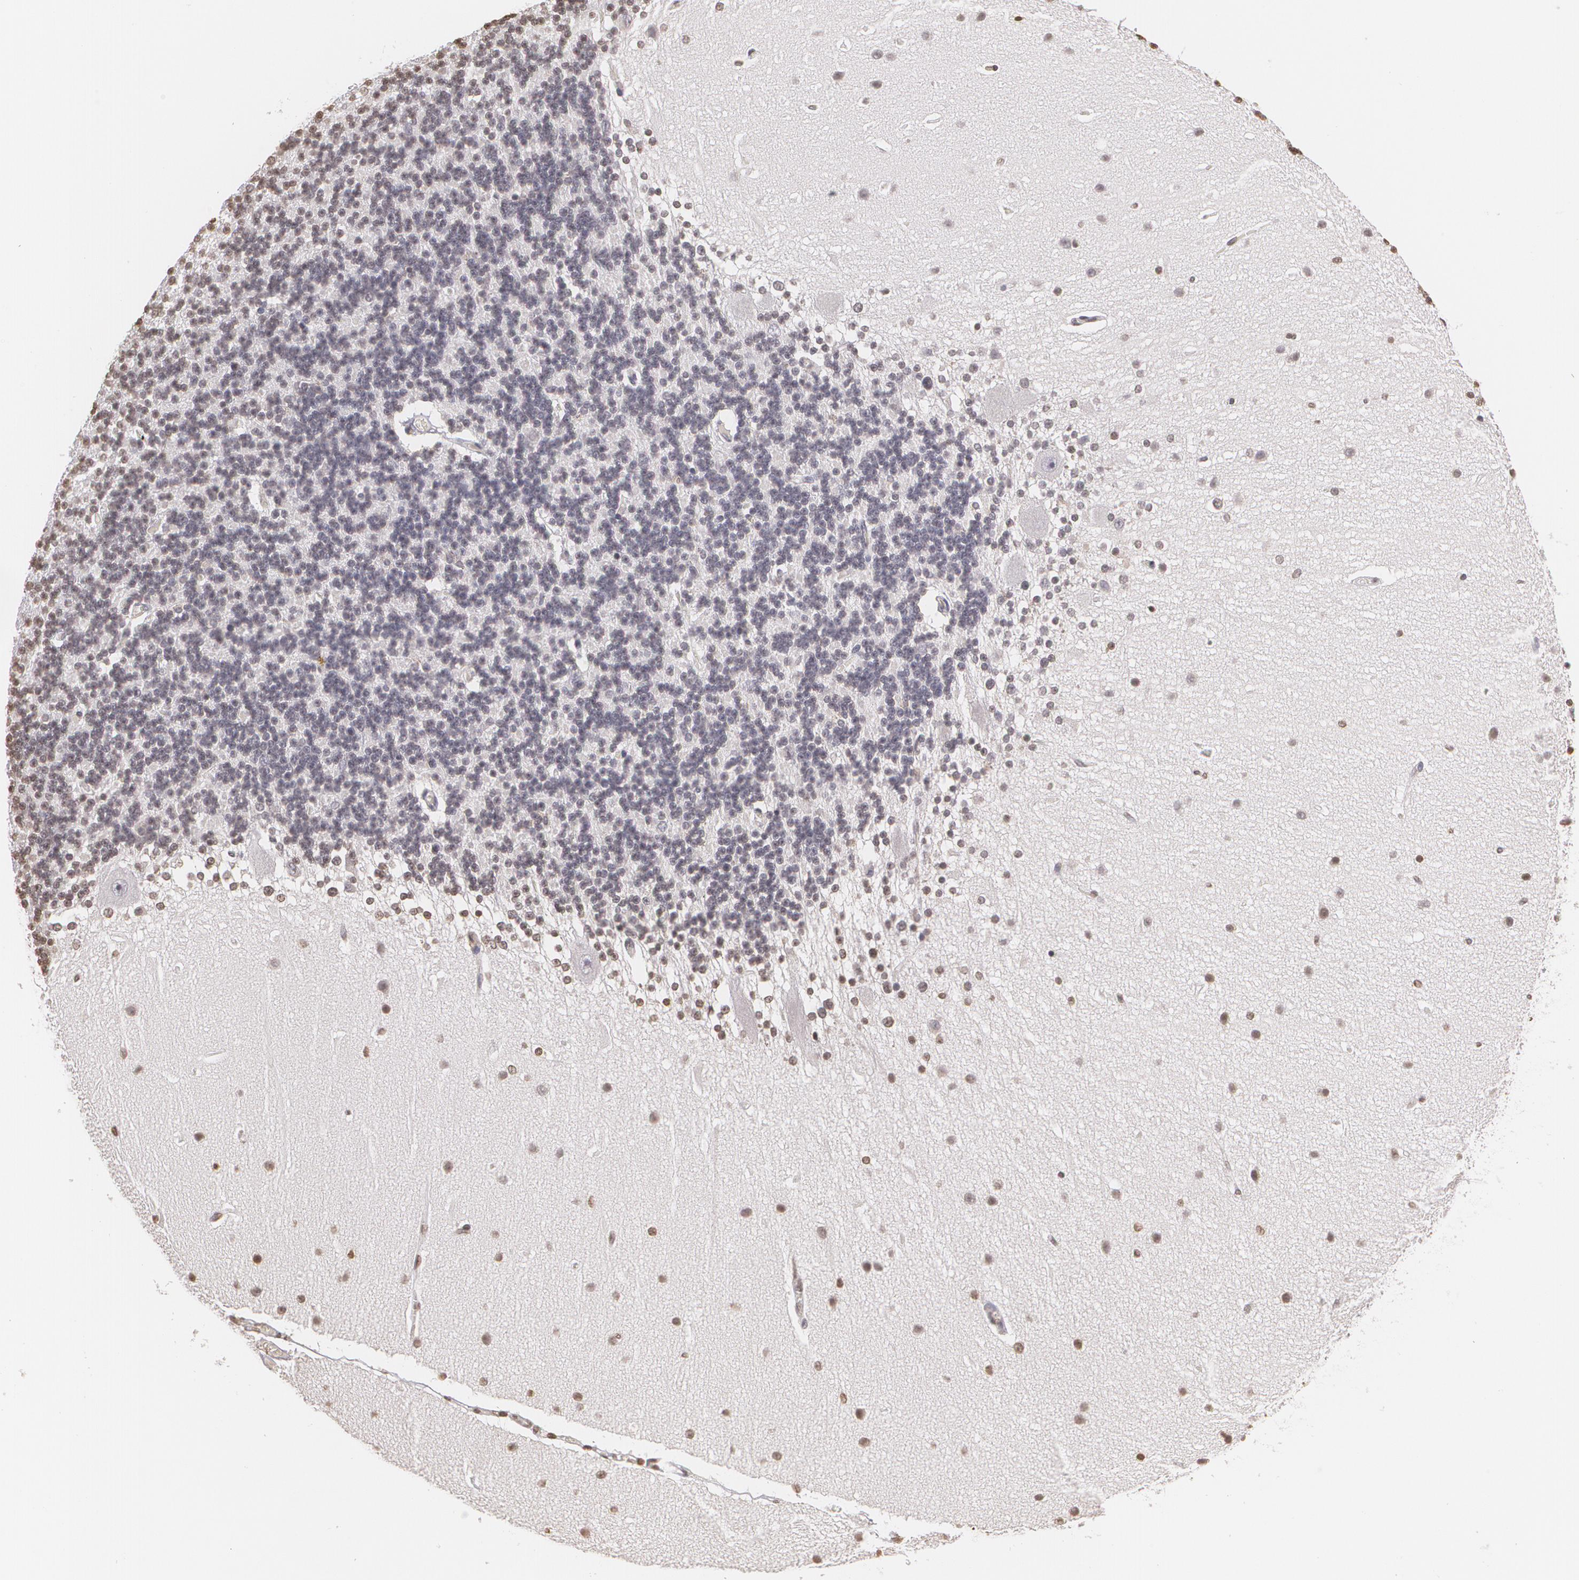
{"staining": {"intensity": "negative", "quantity": "none", "location": "none"}, "tissue": "cerebellum", "cell_type": "Cells in granular layer", "image_type": "normal", "snomed": [{"axis": "morphology", "description": "Normal tissue, NOS"}, {"axis": "topography", "description": "Cerebellum"}], "caption": "Immunohistochemistry micrograph of normal cerebellum: cerebellum stained with DAB (3,3'-diaminobenzidine) shows no significant protein expression in cells in granular layer. (Brightfield microscopy of DAB IHC at high magnification).", "gene": "THRB", "patient": {"sex": "female", "age": 54}}